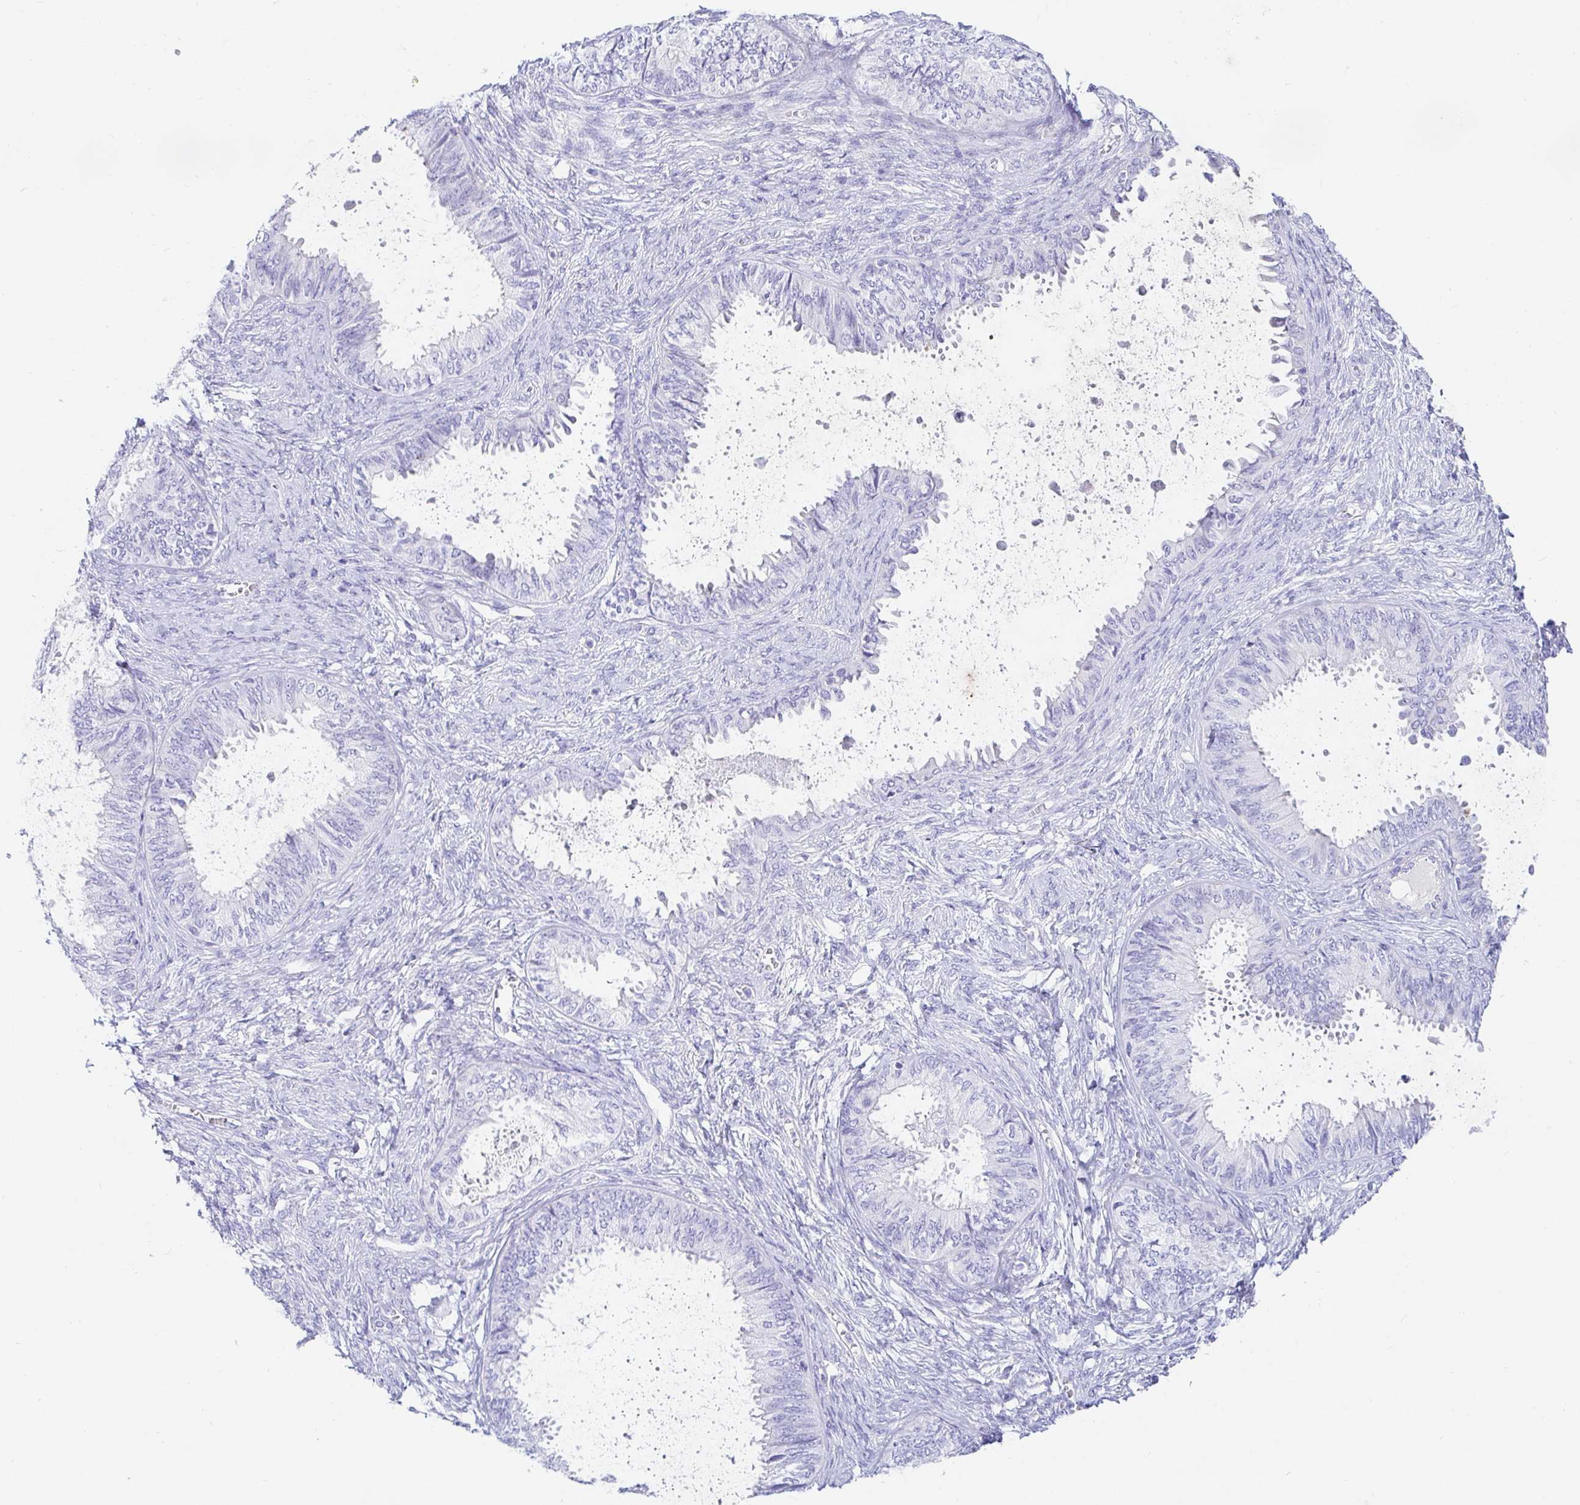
{"staining": {"intensity": "negative", "quantity": "none", "location": "none"}, "tissue": "ovarian cancer", "cell_type": "Tumor cells", "image_type": "cancer", "snomed": [{"axis": "morphology", "description": "Carcinoma, endometroid"}, {"axis": "topography", "description": "Ovary"}], "caption": "DAB (3,3'-diaminobenzidine) immunohistochemical staining of human ovarian endometroid carcinoma shows no significant expression in tumor cells. (IHC, brightfield microscopy, high magnification).", "gene": "NR2E1", "patient": {"sex": "female", "age": 70}}